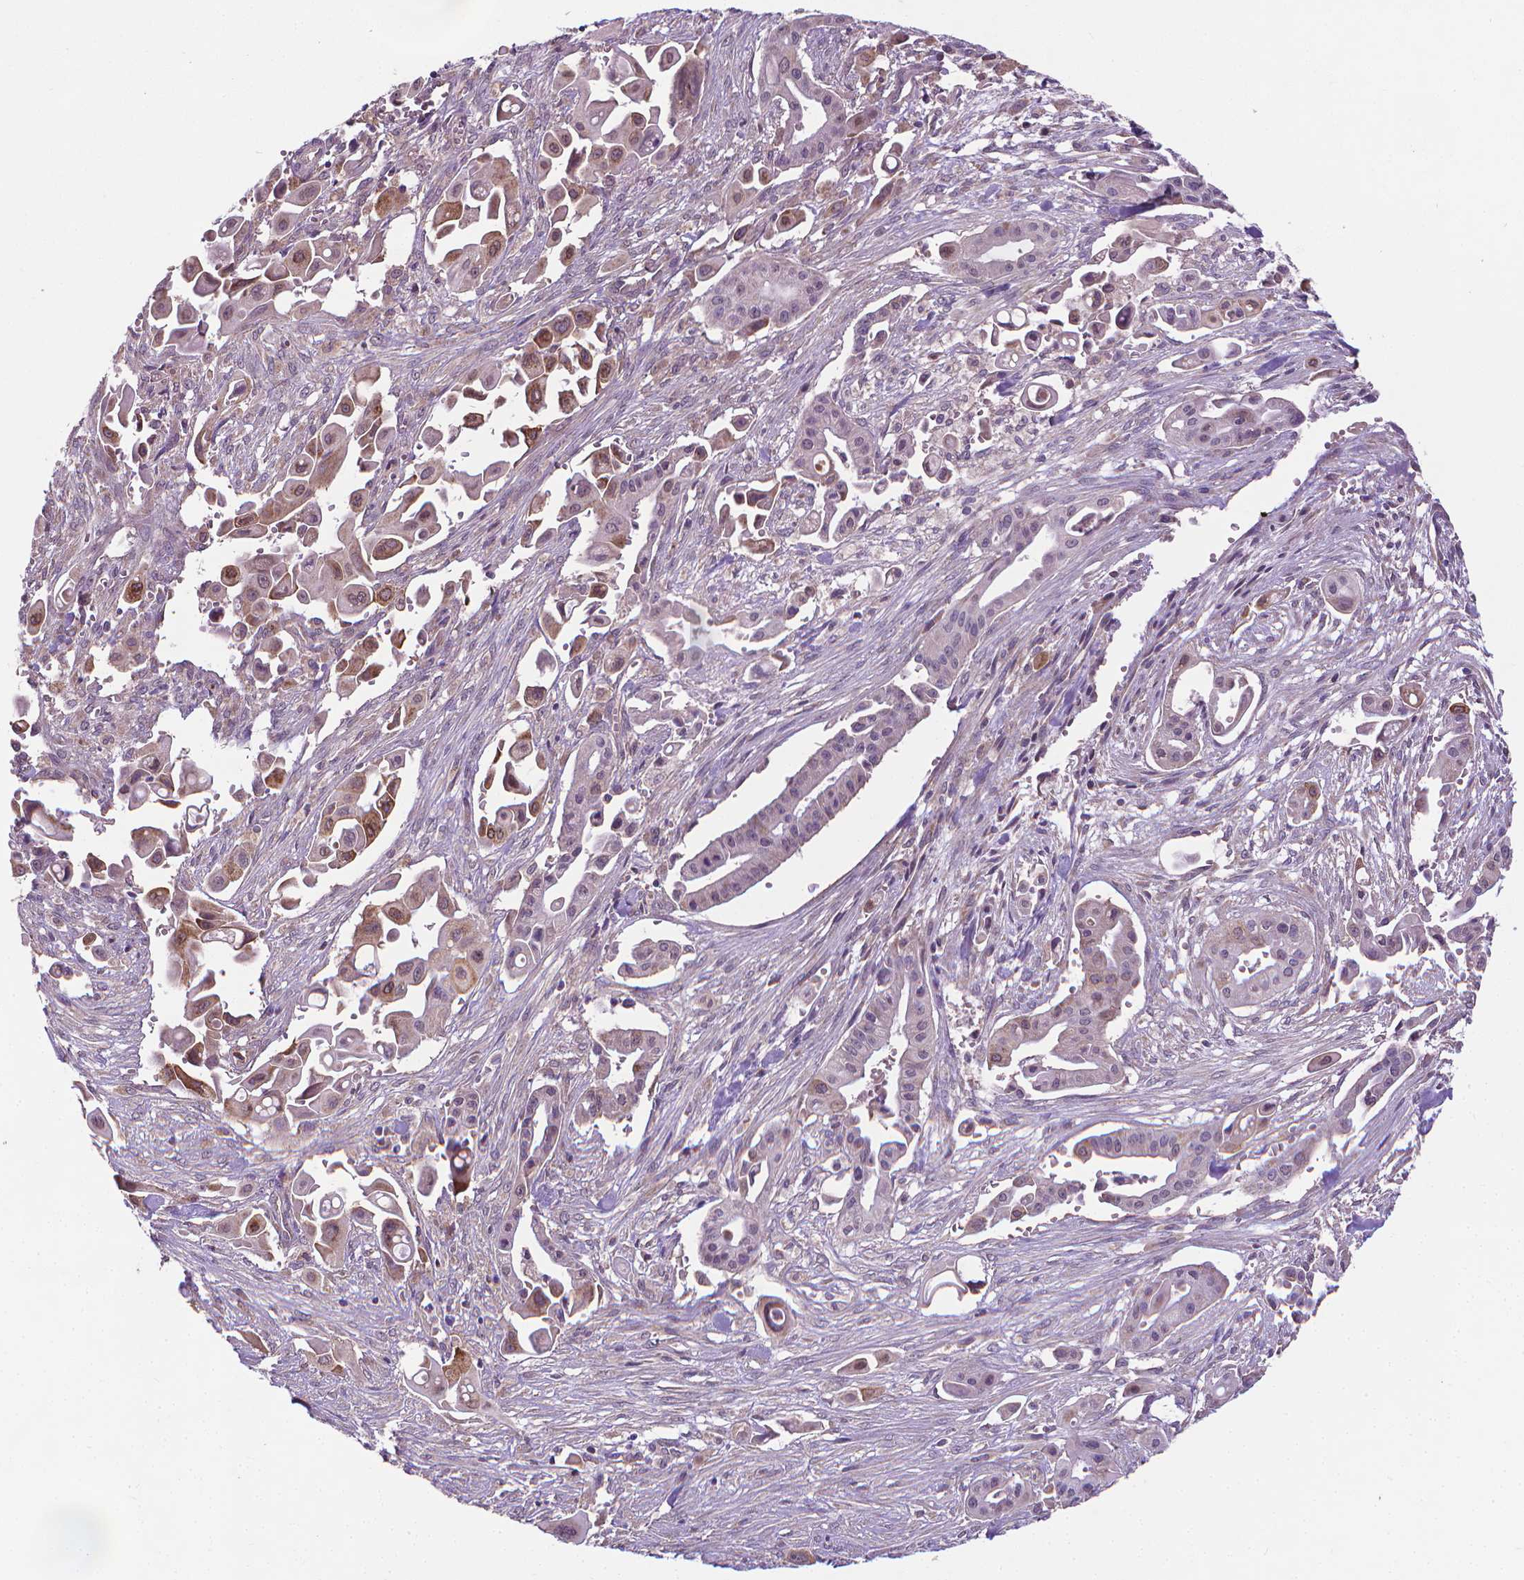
{"staining": {"intensity": "moderate", "quantity": "<25%", "location": "cytoplasmic/membranous"}, "tissue": "pancreatic cancer", "cell_type": "Tumor cells", "image_type": "cancer", "snomed": [{"axis": "morphology", "description": "Adenocarcinoma, NOS"}, {"axis": "topography", "description": "Pancreas"}], "caption": "A brown stain shows moderate cytoplasmic/membranous positivity of a protein in adenocarcinoma (pancreatic) tumor cells.", "gene": "GPR63", "patient": {"sex": "male", "age": 50}}